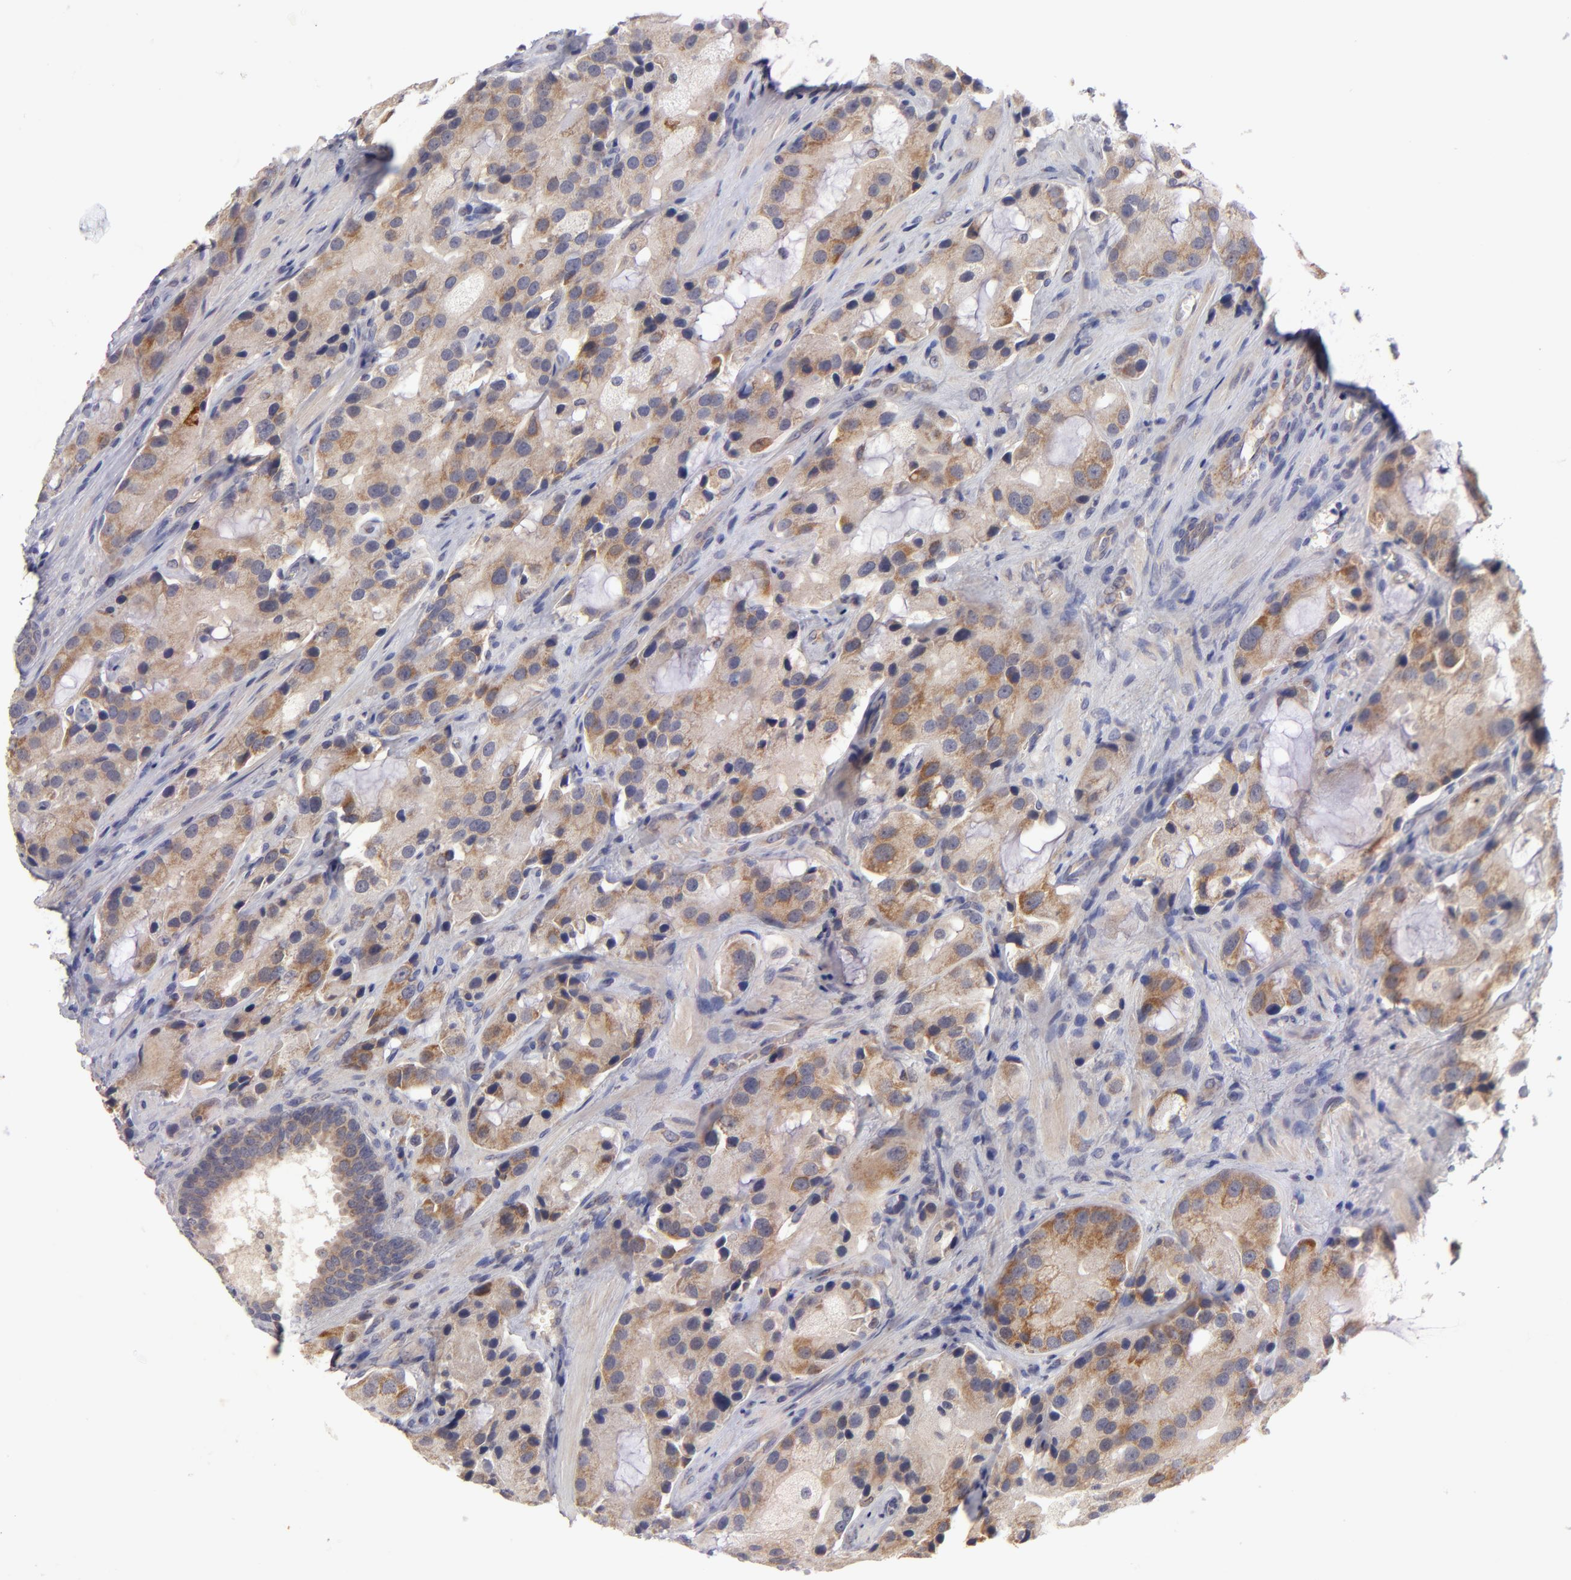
{"staining": {"intensity": "moderate", "quantity": ">75%", "location": "cytoplasmic/membranous"}, "tissue": "prostate cancer", "cell_type": "Tumor cells", "image_type": "cancer", "snomed": [{"axis": "morphology", "description": "Adenocarcinoma, High grade"}, {"axis": "topography", "description": "Prostate"}], "caption": "Human prostate cancer stained with a protein marker reveals moderate staining in tumor cells.", "gene": "HCCS", "patient": {"sex": "male", "age": 70}}